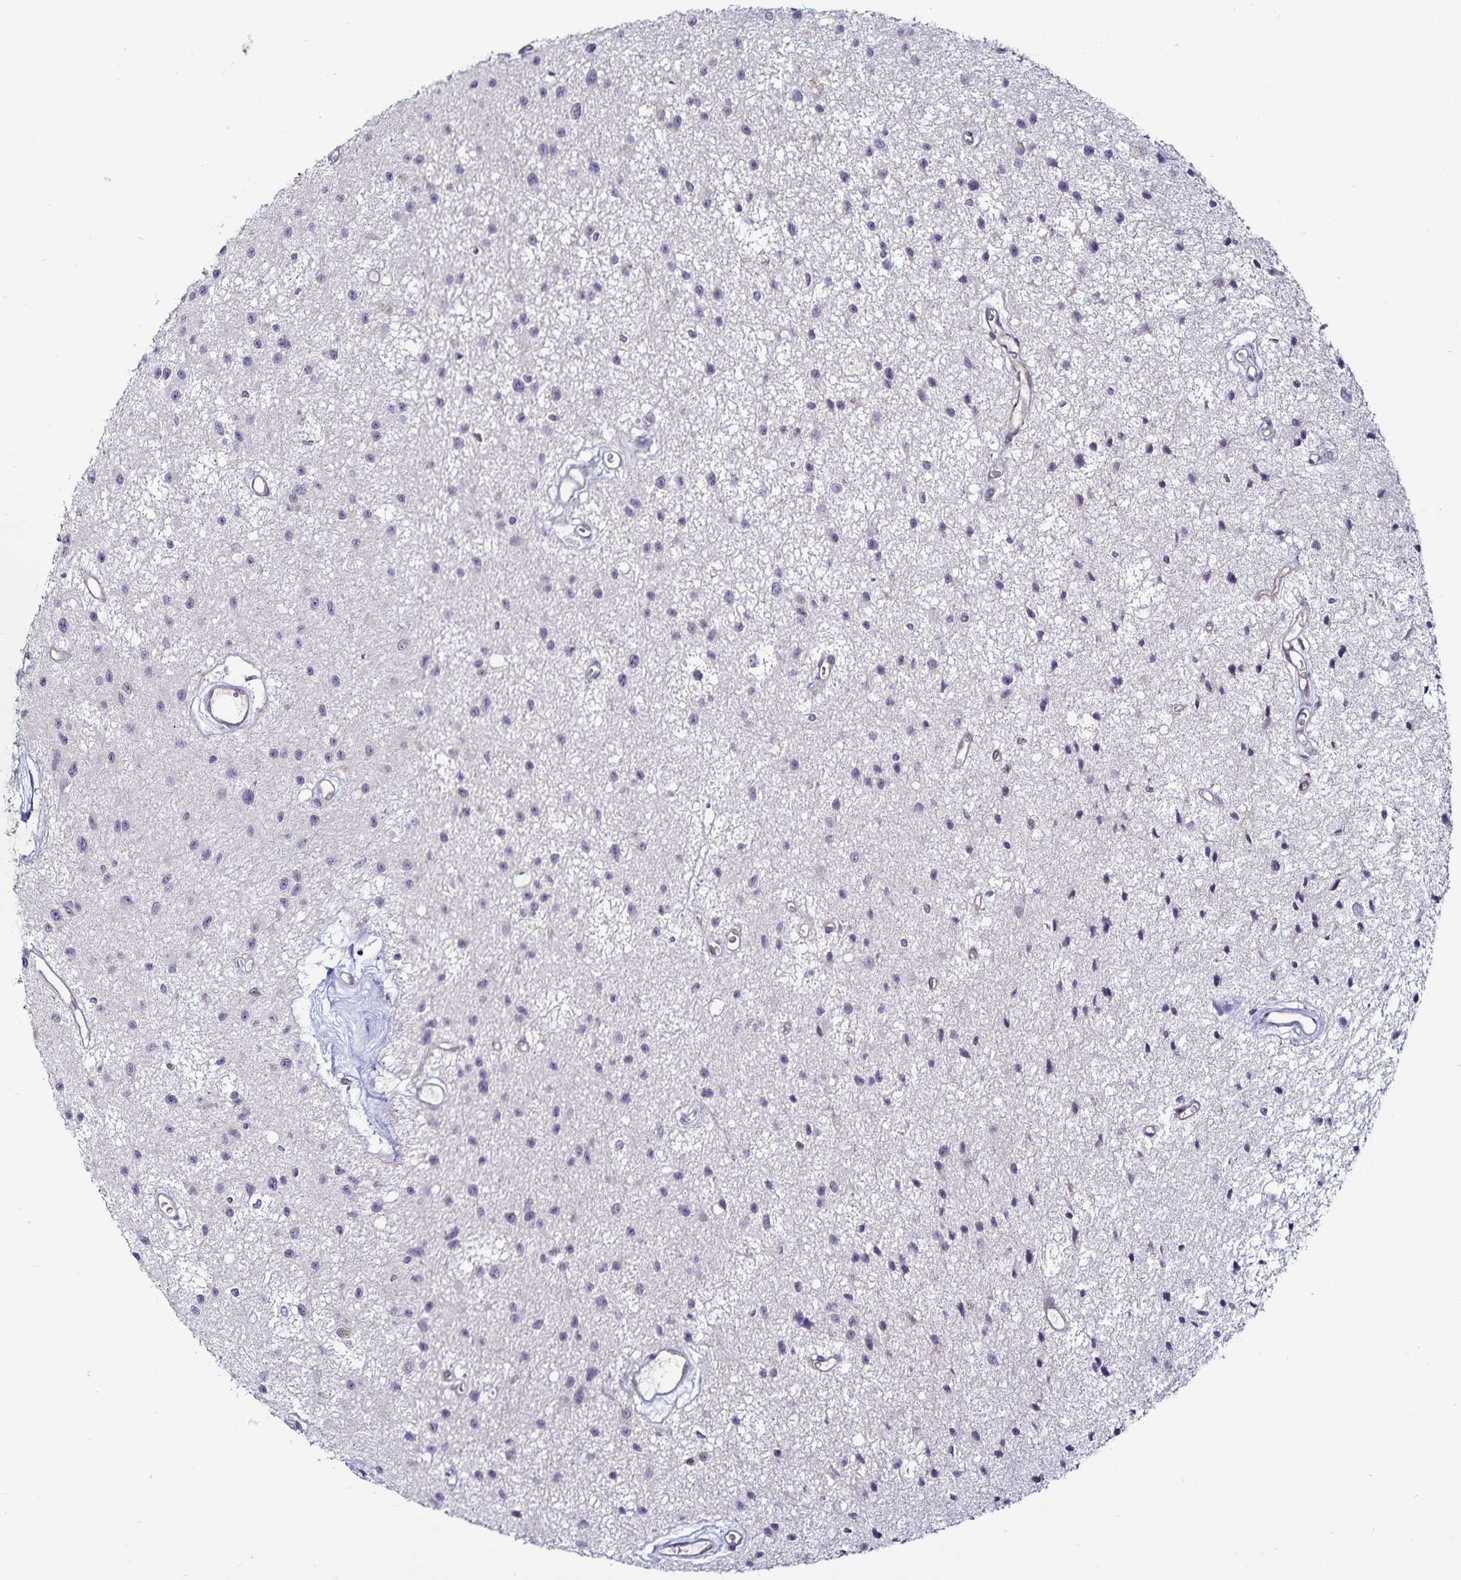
{"staining": {"intensity": "negative", "quantity": "none", "location": "none"}, "tissue": "glioma", "cell_type": "Tumor cells", "image_type": "cancer", "snomed": [{"axis": "morphology", "description": "Glioma, malignant, Low grade"}, {"axis": "topography", "description": "Brain"}], "caption": "High power microscopy micrograph of an IHC histopathology image of malignant low-grade glioma, revealing no significant expression in tumor cells.", "gene": "ACSL5", "patient": {"sex": "male", "age": 43}}